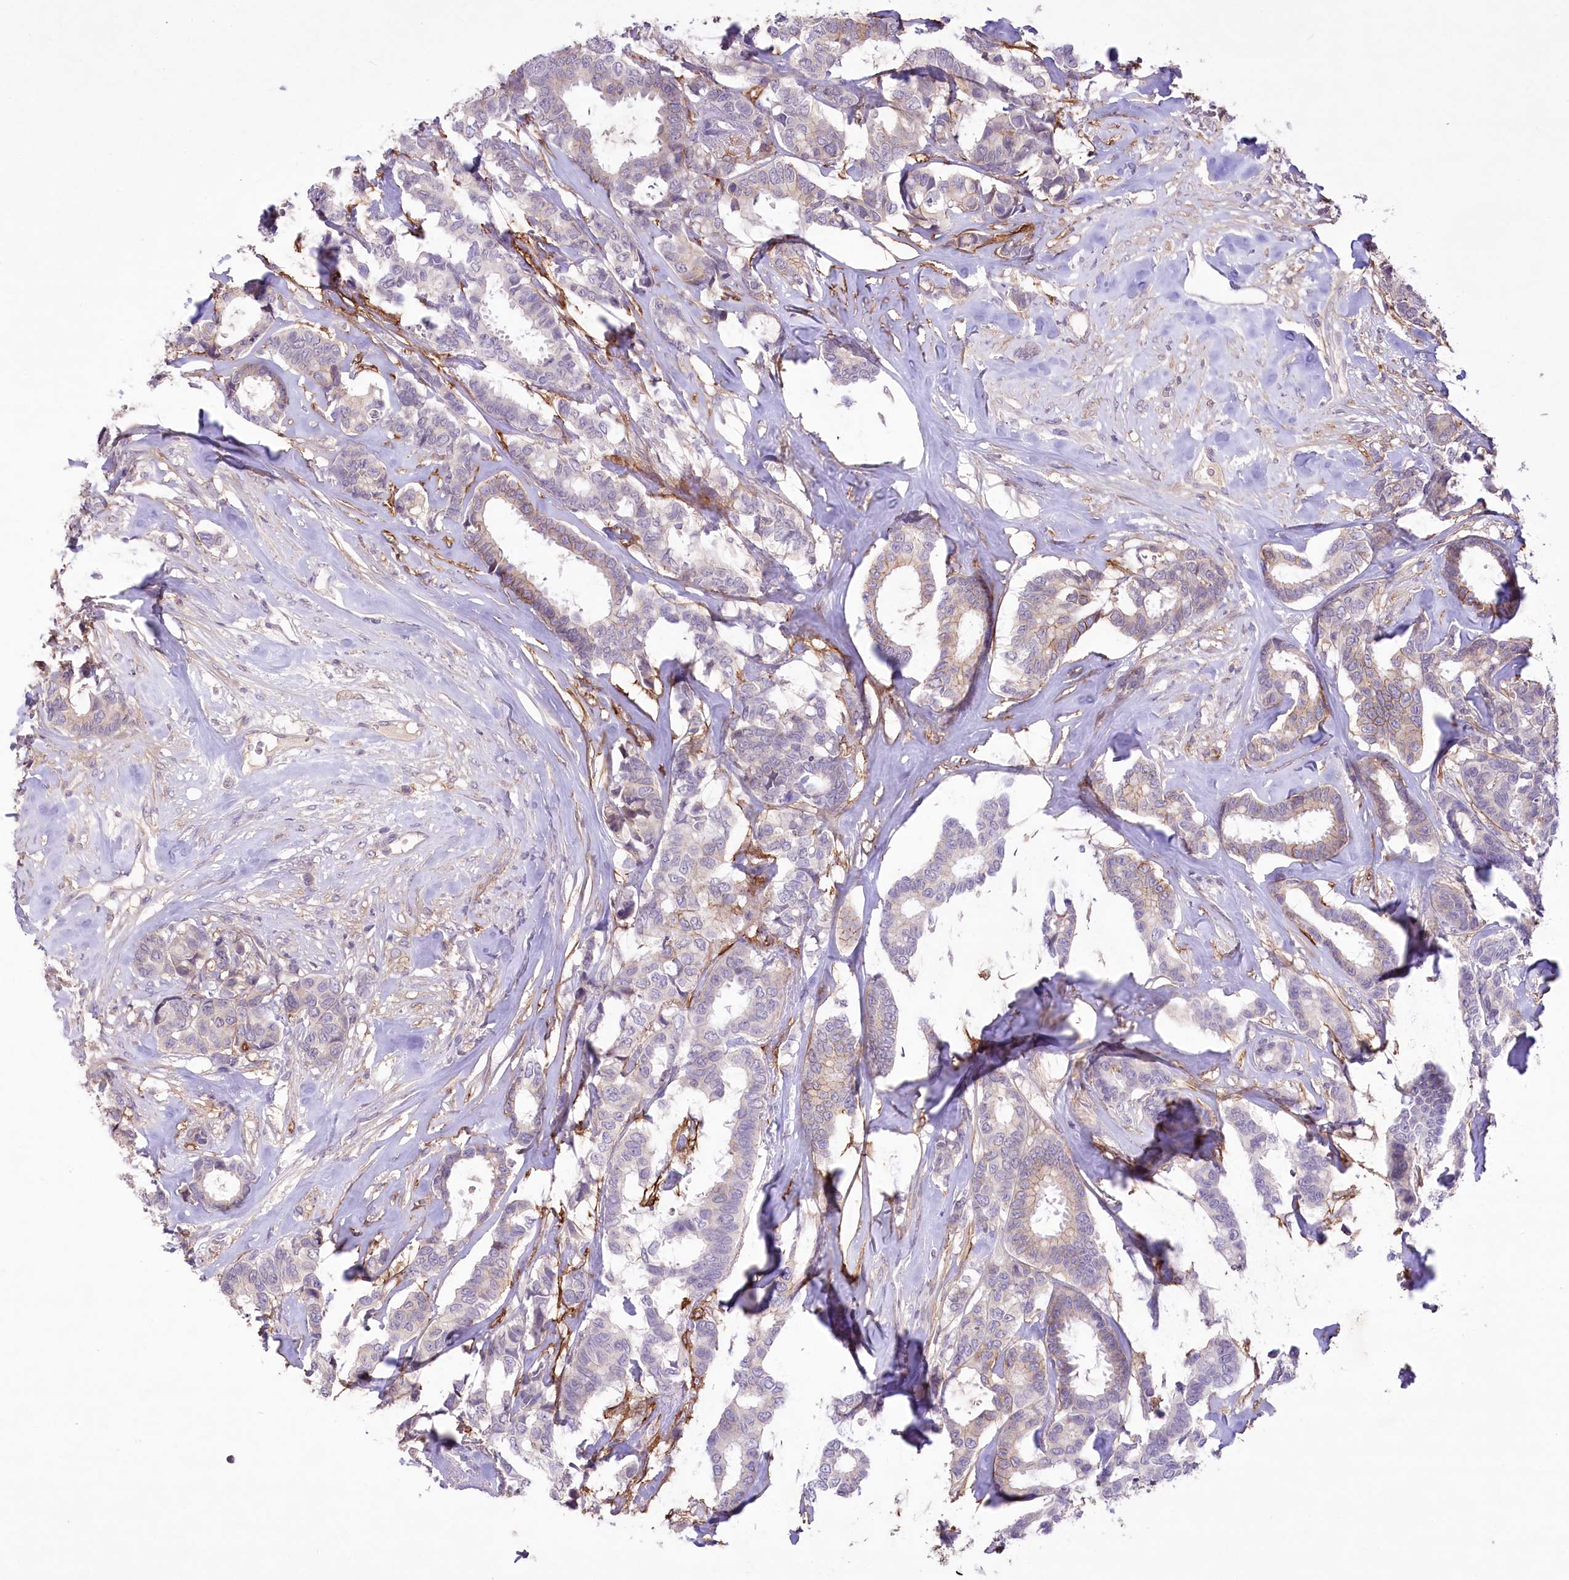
{"staining": {"intensity": "negative", "quantity": "none", "location": "none"}, "tissue": "breast cancer", "cell_type": "Tumor cells", "image_type": "cancer", "snomed": [{"axis": "morphology", "description": "Duct carcinoma"}, {"axis": "topography", "description": "Breast"}], "caption": "Photomicrograph shows no protein expression in tumor cells of breast infiltrating ductal carcinoma tissue. The staining was performed using DAB (3,3'-diaminobenzidine) to visualize the protein expression in brown, while the nuclei were stained in blue with hematoxylin (Magnification: 20x).", "gene": "ENPP1", "patient": {"sex": "female", "age": 87}}